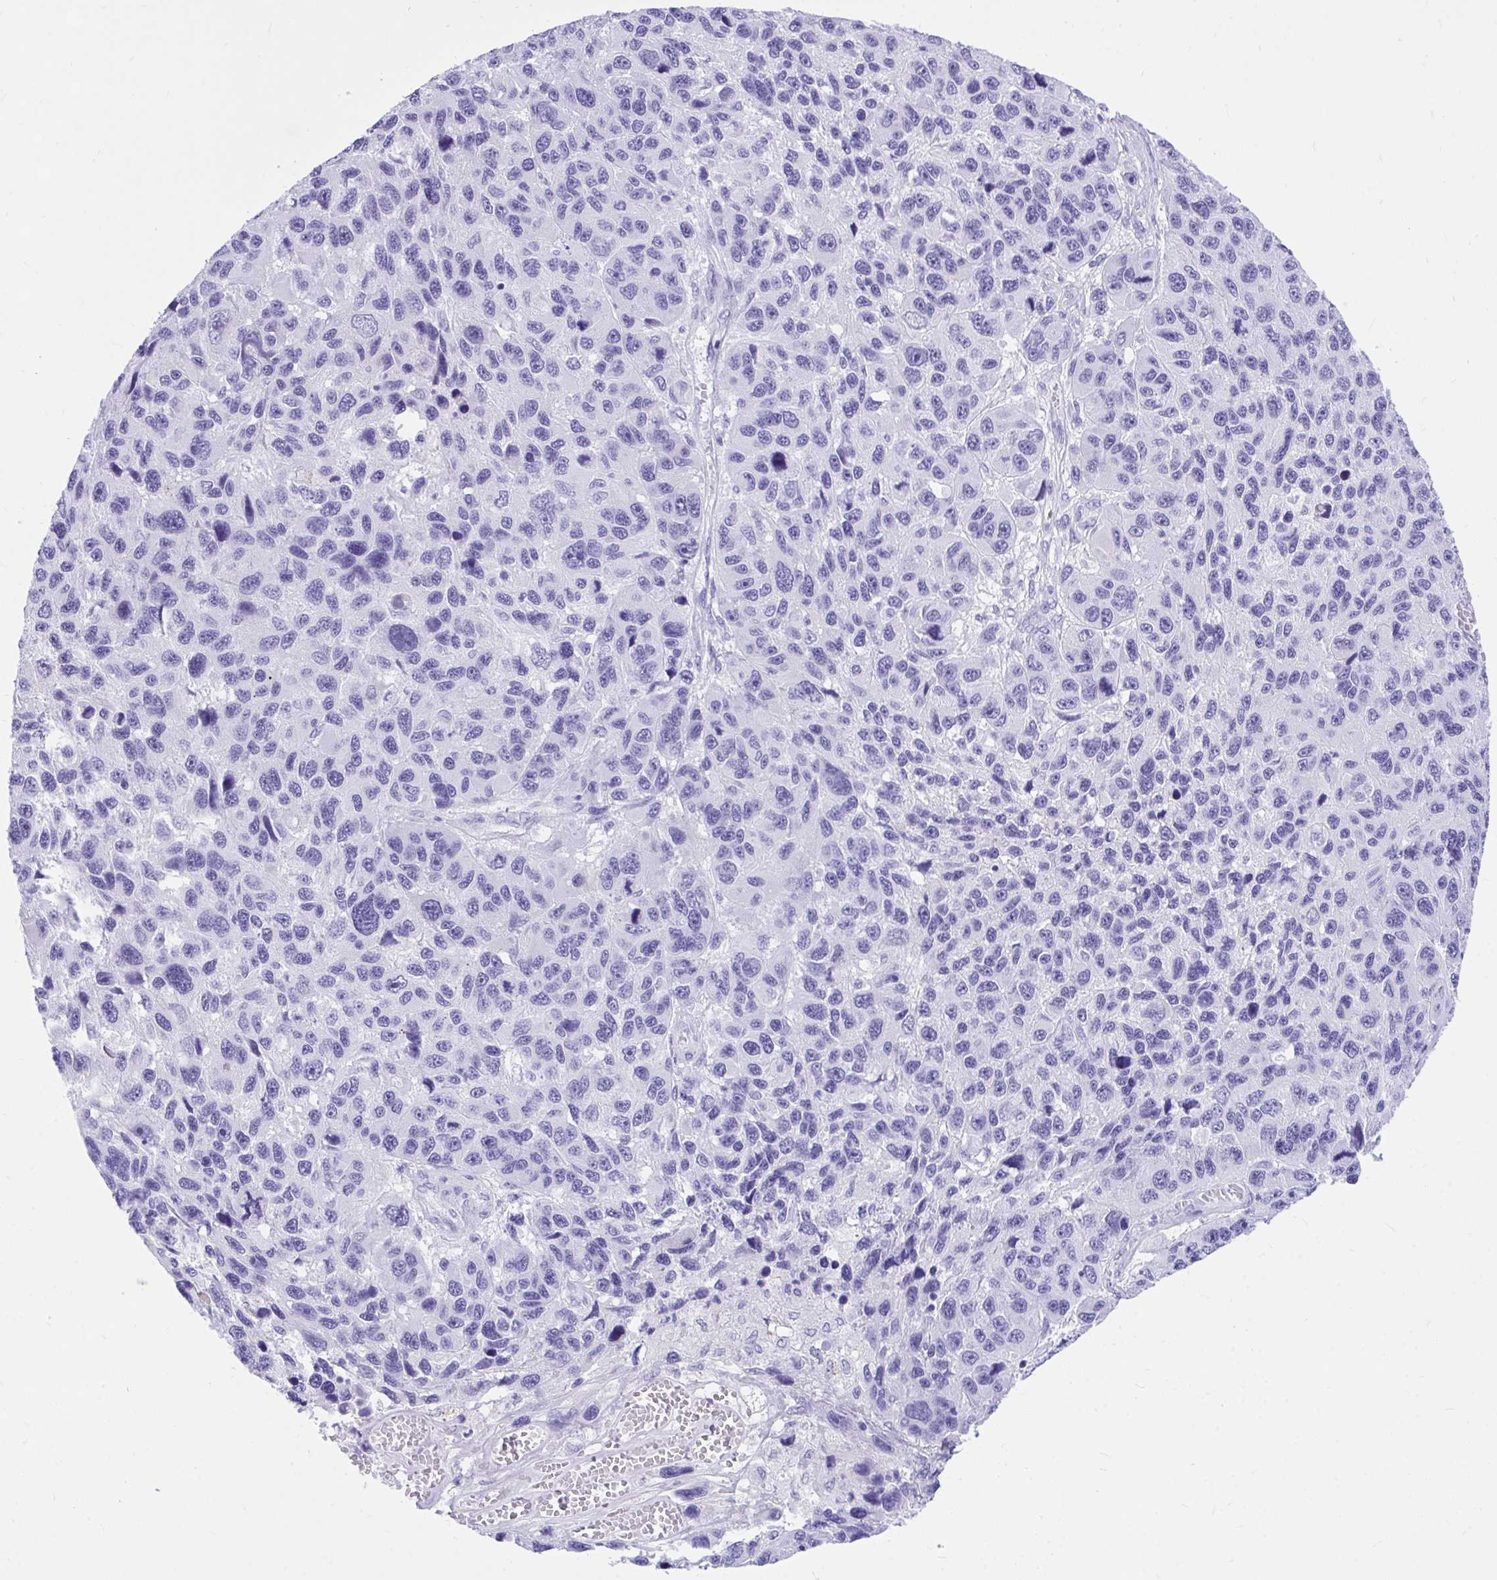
{"staining": {"intensity": "negative", "quantity": "none", "location": "none"}, "tissue": "melanoma", "cell_type": "Tumor cells", "image_type": "cancer", "snomed": [{"axis": "morphology", "description": "Malignant melanoma, NOS"}, {"axis": "topography", "description": "Skin"}], "caption": "The histopathology image demonstrates no significant positivity in tumor cells of malignant melanoma. Nuclei are stained in blue.", "gene": "KCNN4", "patient": {"sex": "male", "age": 53}}